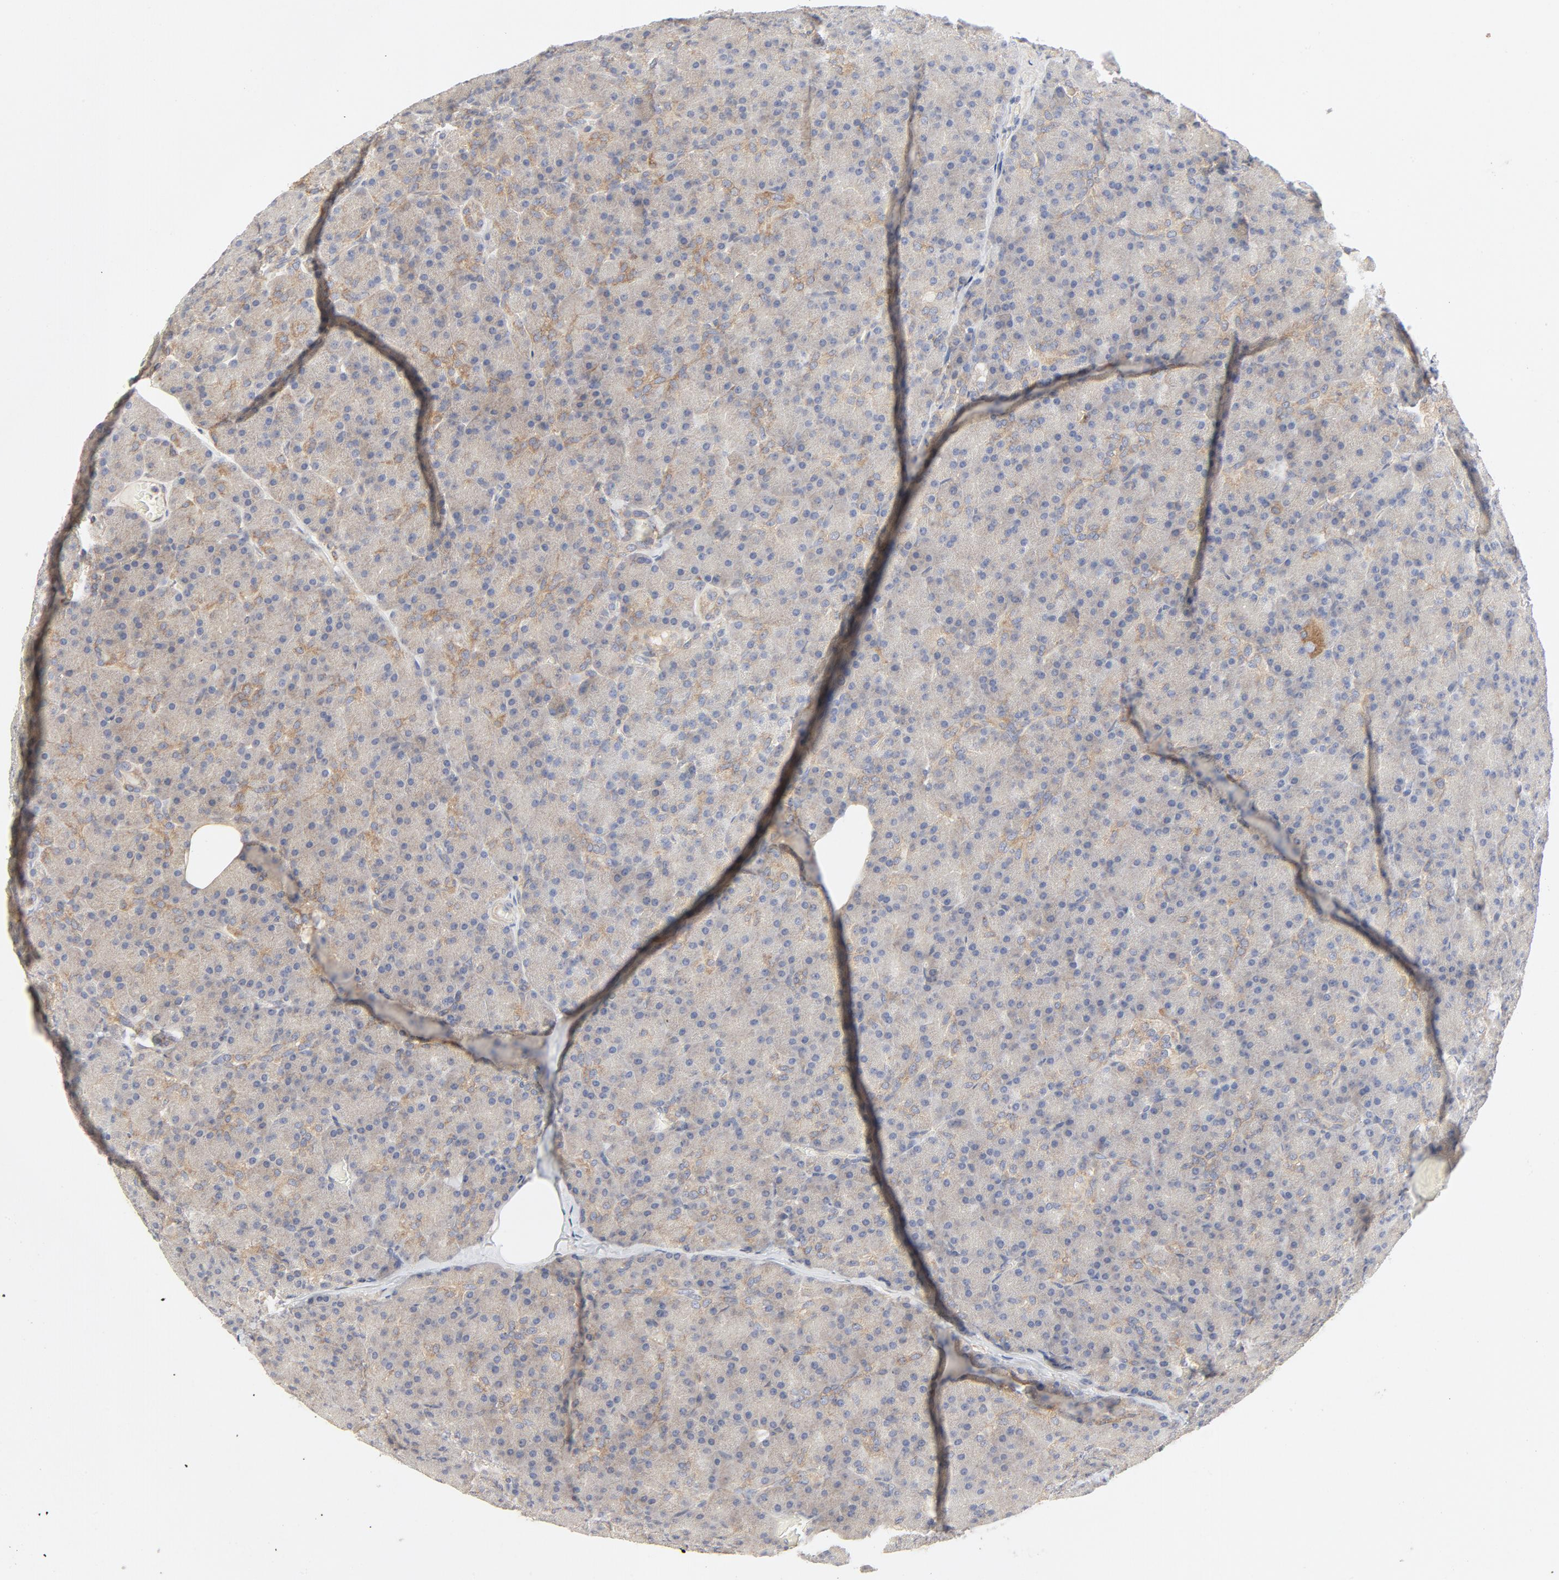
{"staining": {"intensity": "weak", "quantity": "25%-75%", "location": "cytoplasmic/membranous"}, "tissue": "pancreas", "cell_type": "Exocrine glandular cells", "image_type": "normal", "snomed": [{"axis": "morphology", "description": "Normal tissue, NOS"}, {"axis": "topography", "description": "Pancreas"}], "caption": "Weak cytoplasmic/membranous staining is appreciated in about 25%-75% of exocrine glandular cells in normal pancreas. (brown staining indicates protein expression, while blue staining denotes nuclei).", "gene": "RABEP1", "patient": {"sex": "female", "age": 43}}